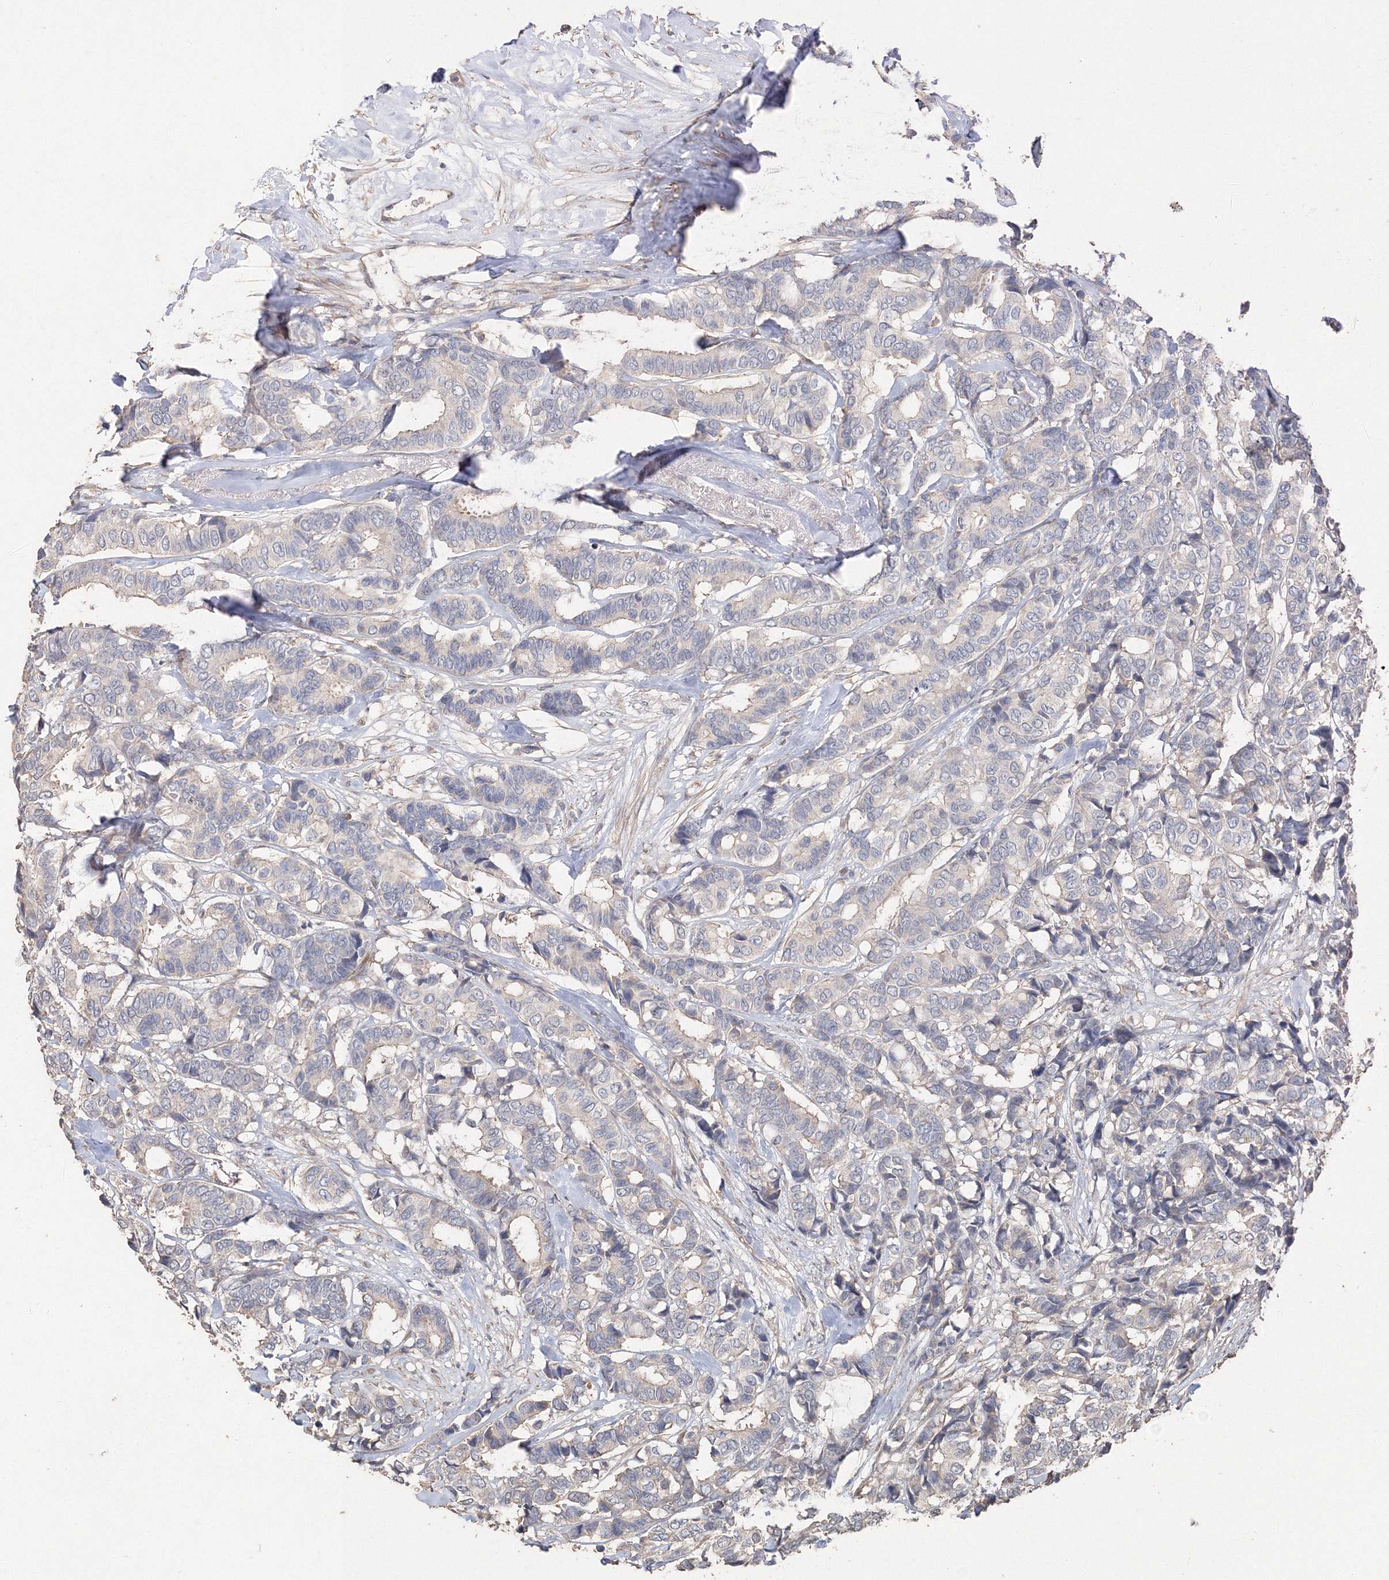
{"staining": {"intensity": "negative", "quantity": "none", "location": "none"}, "tissue": "breast cancer", "cell_type": "Tumor cells", "image_type": "cancer", "snomed": [{"axis": "morphology", "description": "Duct carcinoma"}, {"axis": "topography", "description": "Breast"}], "caption": "An image of infiltrating ductal carcinoma (breast) stained for a protein exhibits no brown staining in tumor cells. (IHC, brightfield microscopy, high magnification).", "gene": "NALF2", "patient": {"sex": "female", "age": 87}}